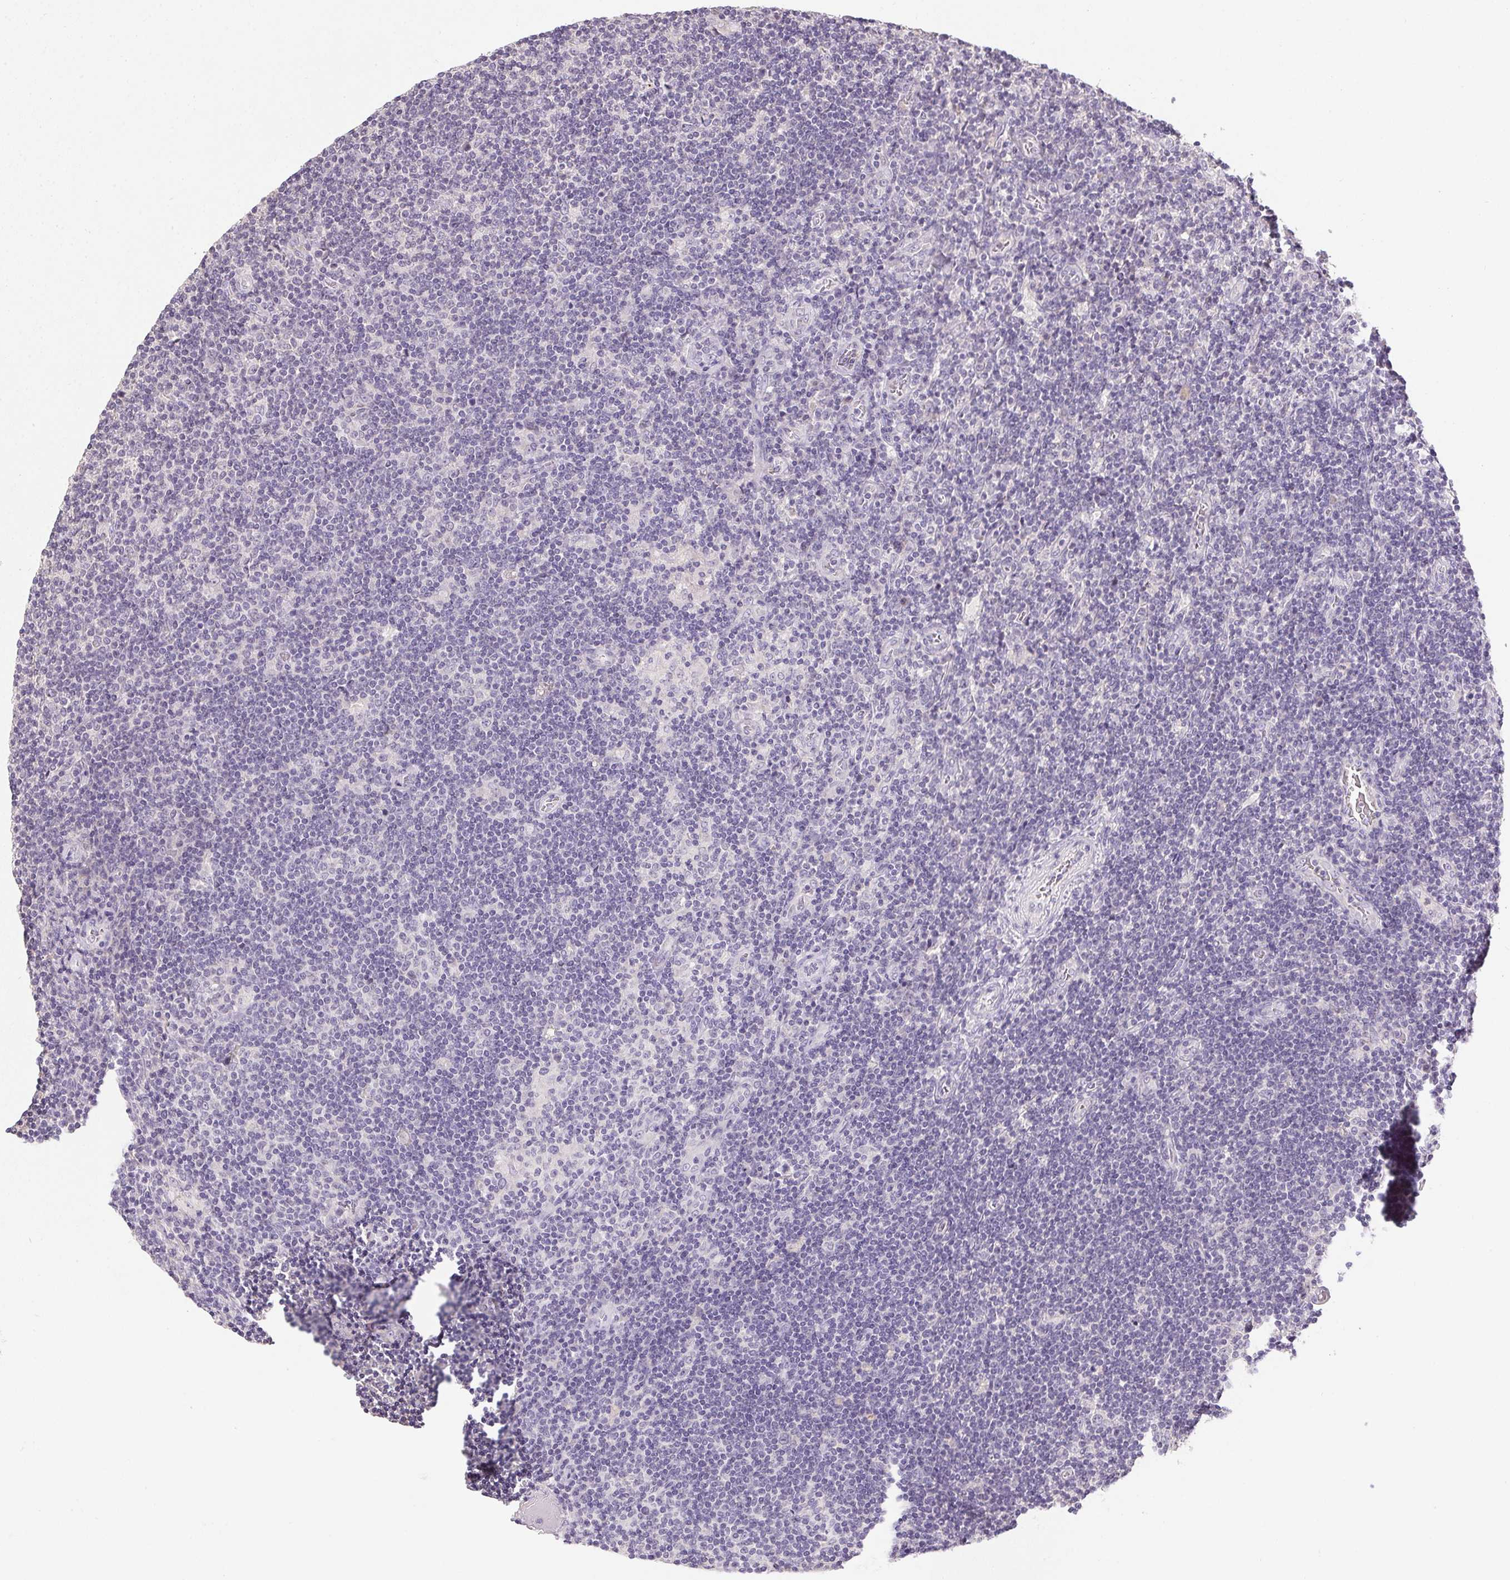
{"staining": {"intensity": "negative", "quantity": "none", "location": "none"}, "tissue": "lymphoma", "cell_type": "Tumor cells", "image_type": "cancer", "snomed": [{"axis": "morphology", "description": "Hodgkin's disease, NOS"}, {"axis": "topography", "description": "Lymph node"}], "caption": "Tumor cells are negative for brown protein staining in lymphoma.", "gene": "SPACA9", "patient": {"sex": "male", "age": 40}}